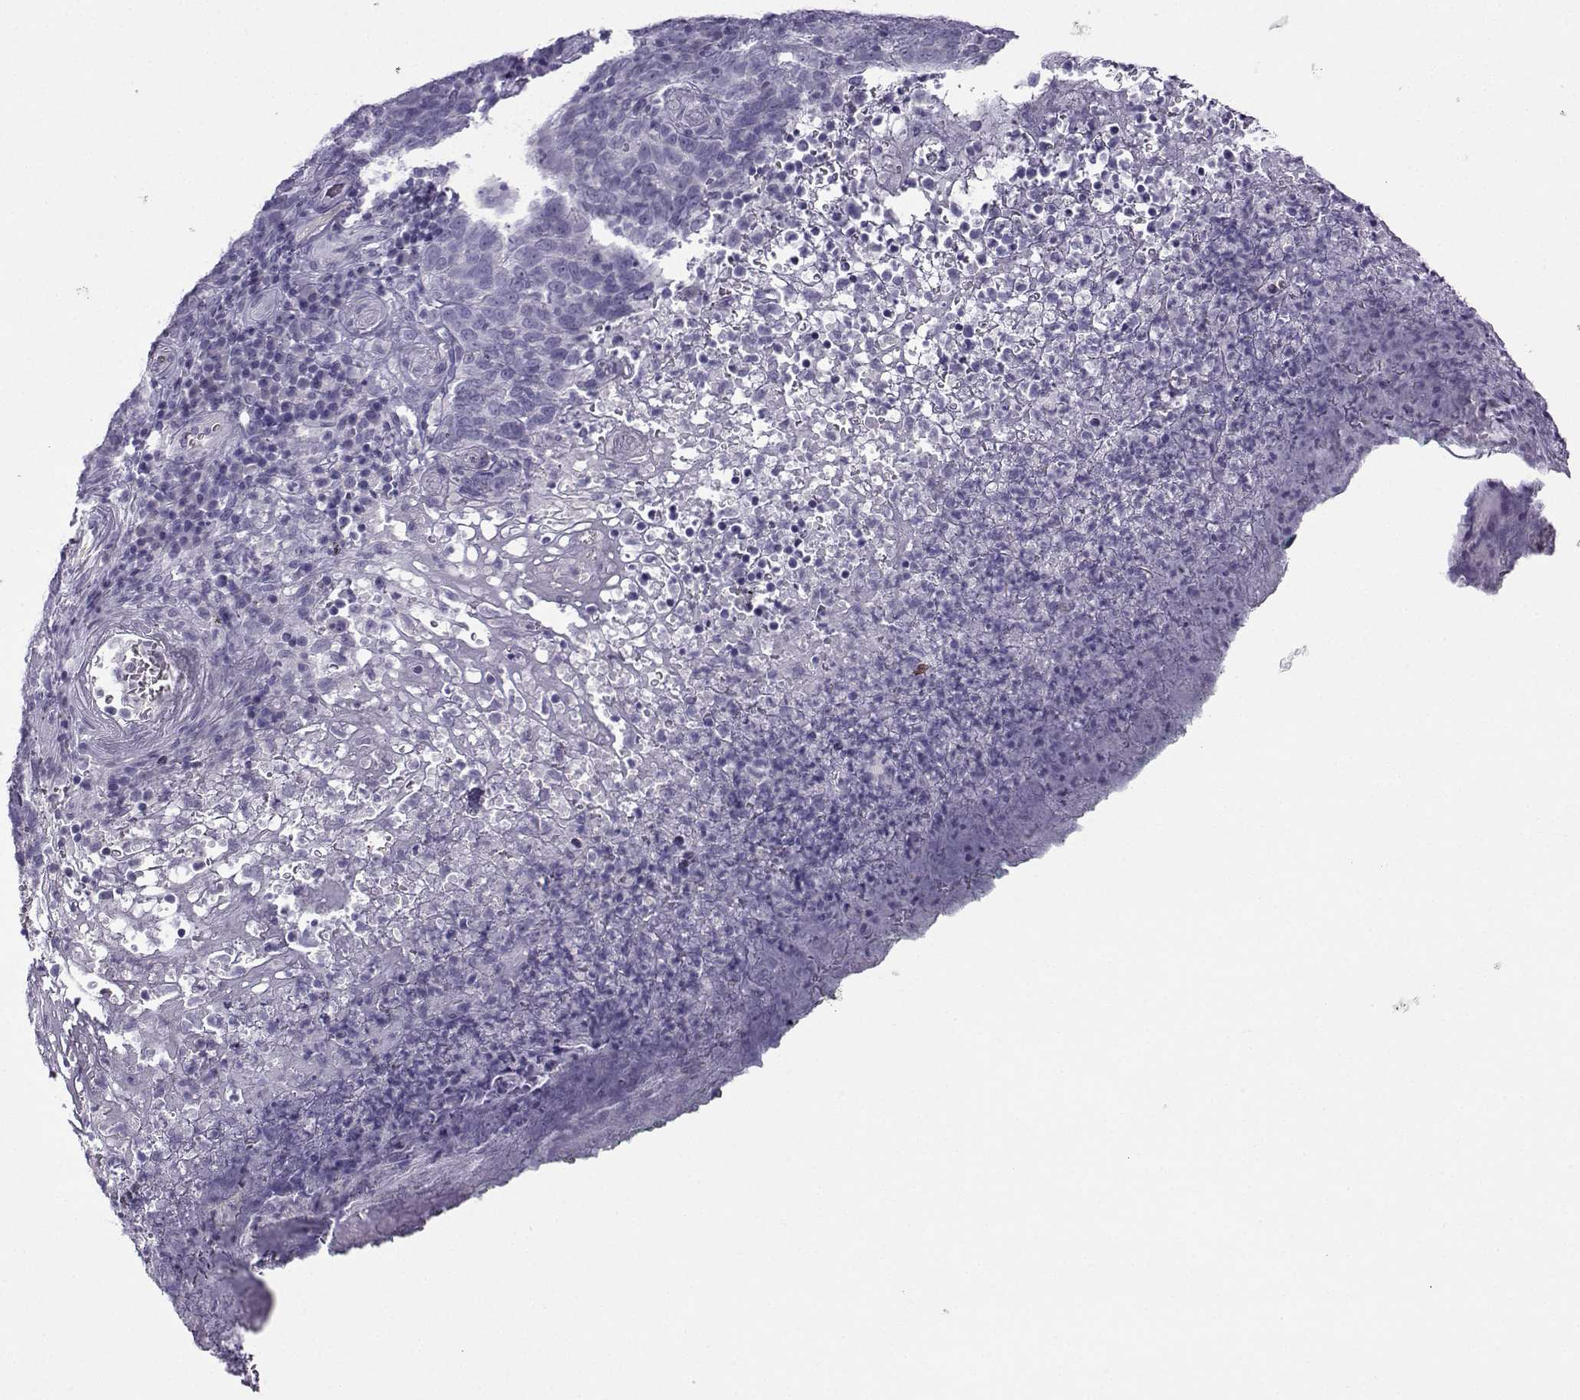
{"staining": {"intensity": "negative", "quantity": "none", "location": "none"}, "tissue": "skin cancer", "cell_type": "Tumor cells", "image_type": "cancer", "snomed": [{"axis": "morphology", "description": "Squamous cell carcinoma, NOS"}, {"axis": "topography", "description": "Skin"}, {"axis": "topography", "description": "Anal"}], "caption": "Tumor cells are negative for brown protein staining in squamous cell carcinoma (skin).", "gene": "ARMC2", "patient": {"sex": "female", "age": 51}}